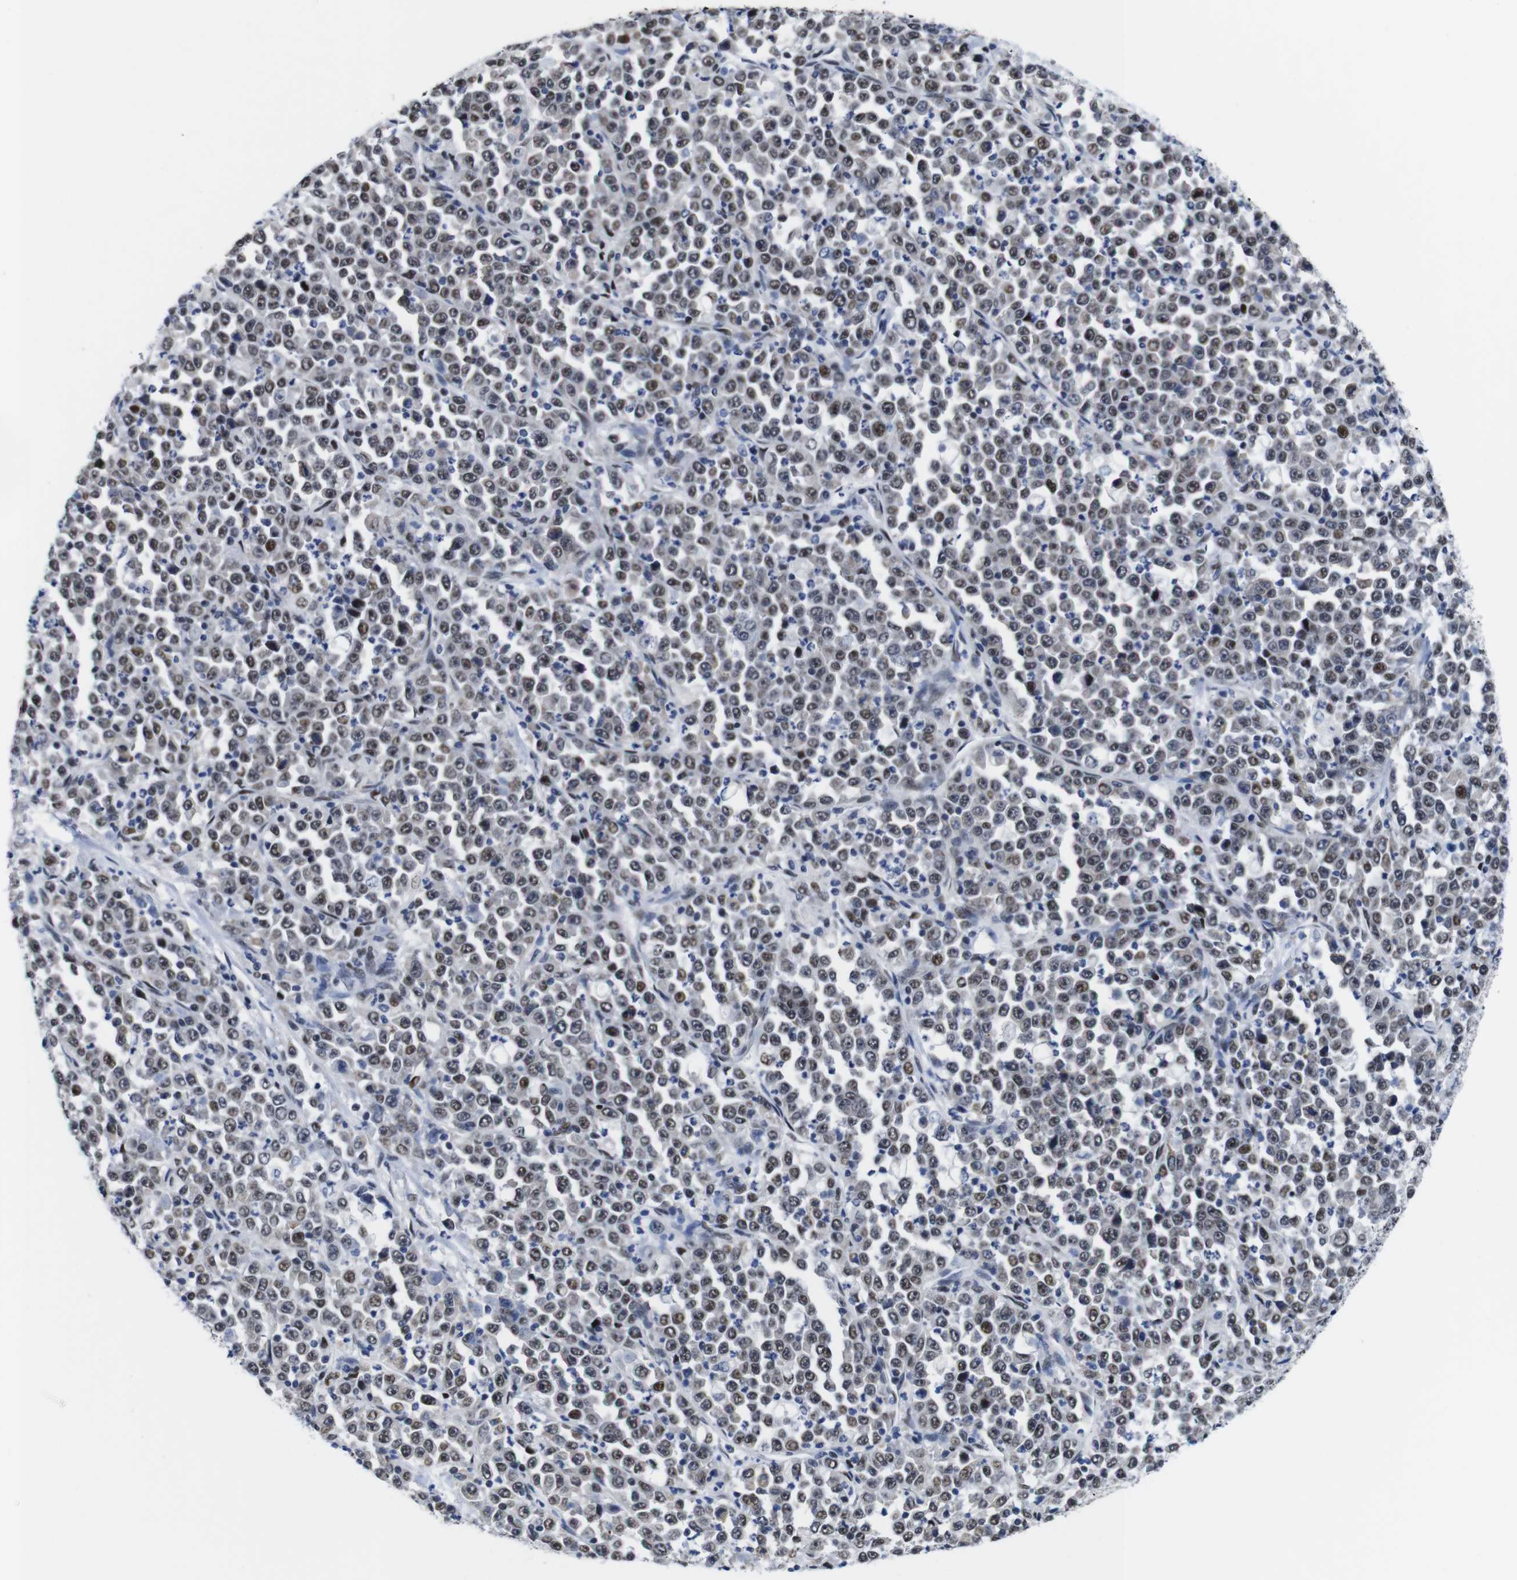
{"staining": {"intensity": "weak", "quantity": ">75%", "location": "nuclear"}, "tissue": "stomach cancer", "cell_type": "Tumor cells", "image_type": "cancer", "snomed": [{"axis": "morphology", "description": "Normal tissue, NOS"}, {"axis": "morphology", "description": "Adenocarcinoma, NOS"}, {"axis": "topography", "description": "Stomach, upper"}, {"axis": "topography", "description": "Stomach"}], "caption": "This is a photomicrograph of IHC staining of stomach cancer (adenocarcinoma), which shows weak expression in the nuclear of tumor cells.", "gene": "GATA6", "patient": {"sex": "male", "age": 59}}